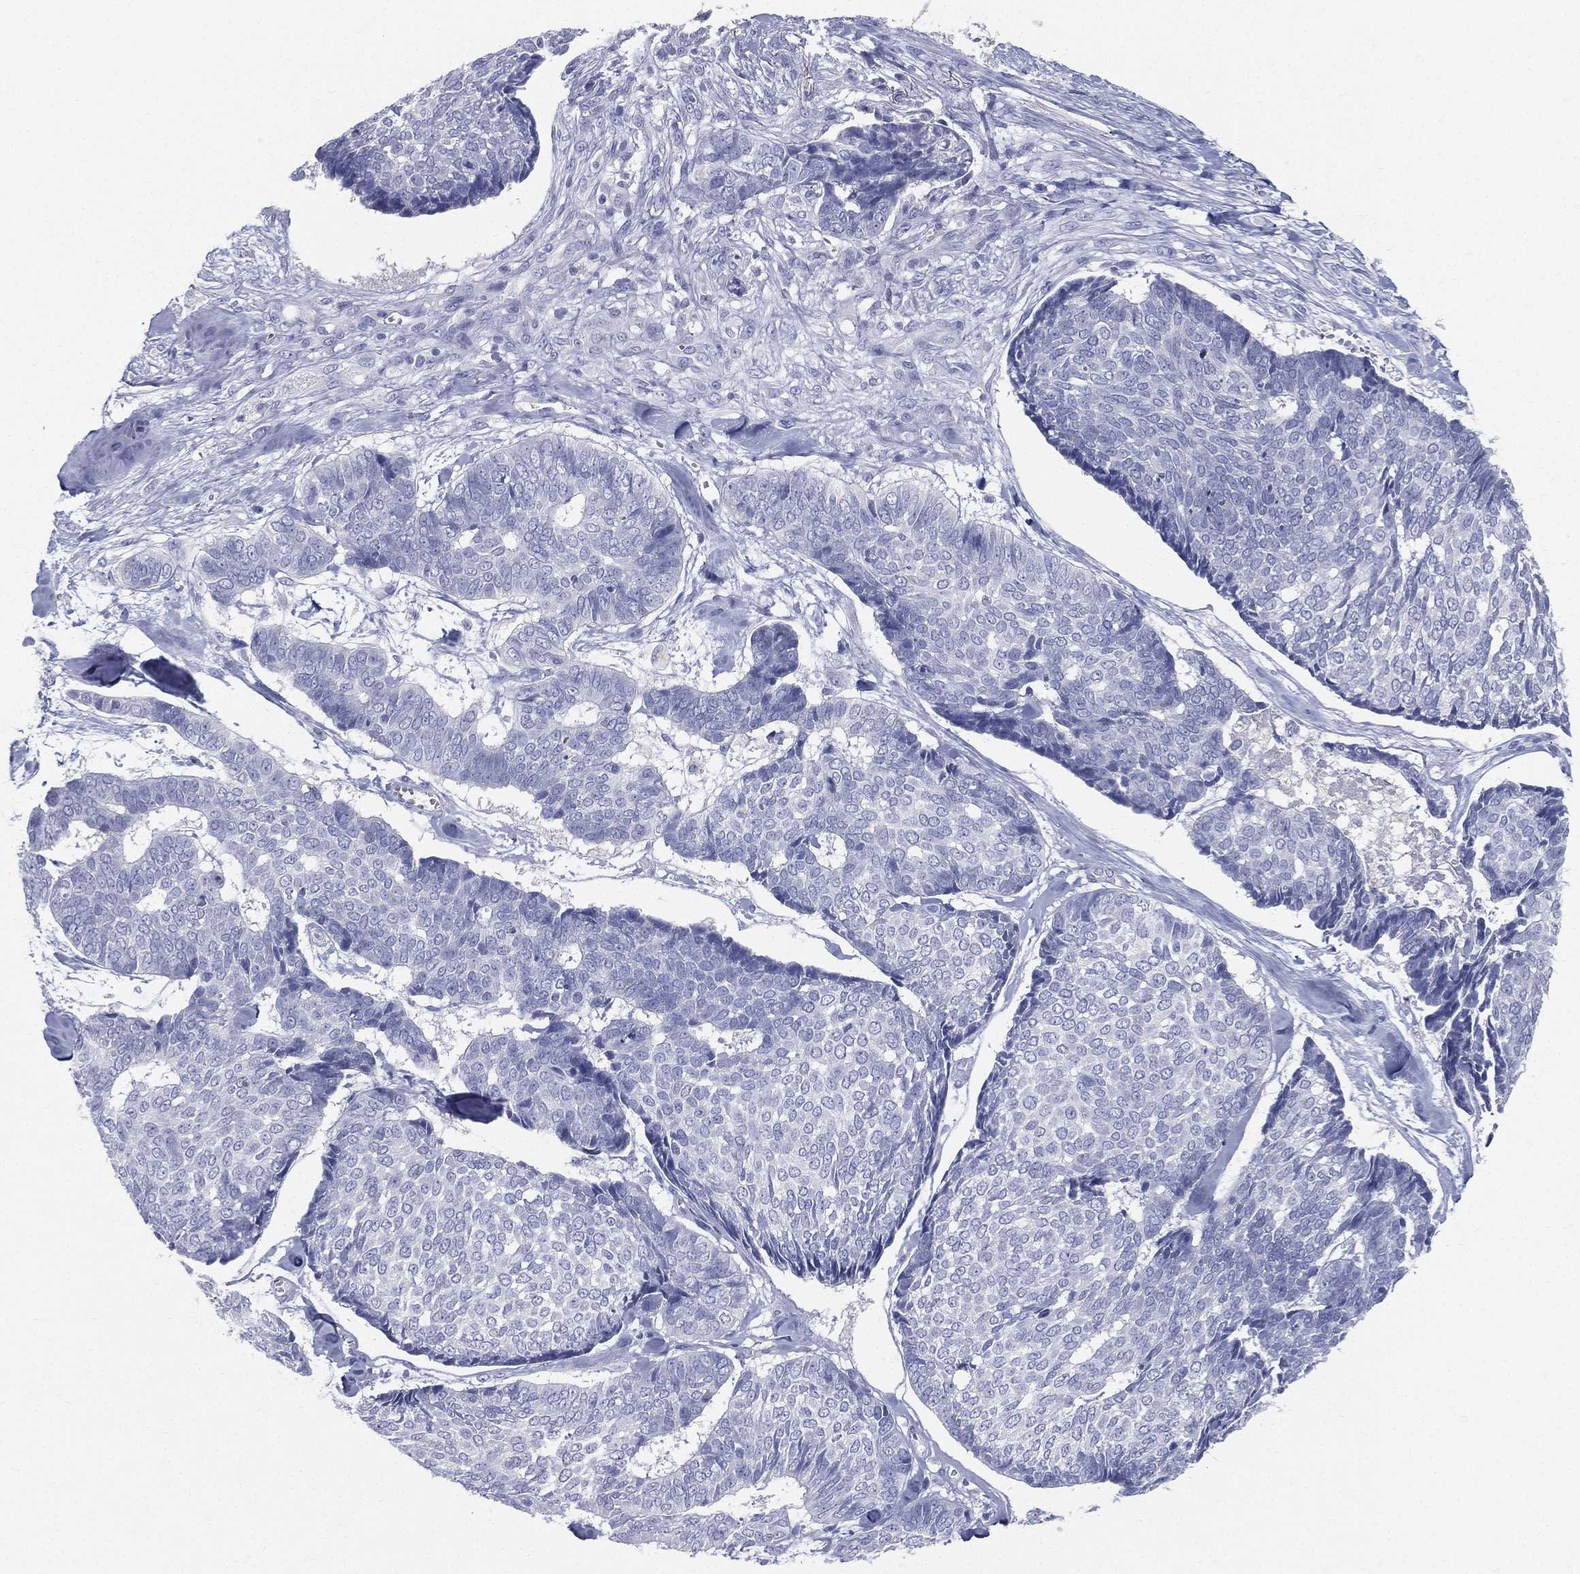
{"staining": {"intensity": "negative", "quantity": "none", "location": "none"}, "tissue": "skin cancer", "cell_type": "Tumor cells", "image_type": "cancer", "snomed": [{"axis": "morphology", "description": "Basal cell carcinoma"}, {"axis": "topography", "description": "Skin"}], "caption": "An image of human basal cell carcinoma (skin) is negative for staining in tumor cells. (DAB IHC with hematoxylin counter stain).", "gene": "STS", "patient": {"sex": "male", "age": 86}}